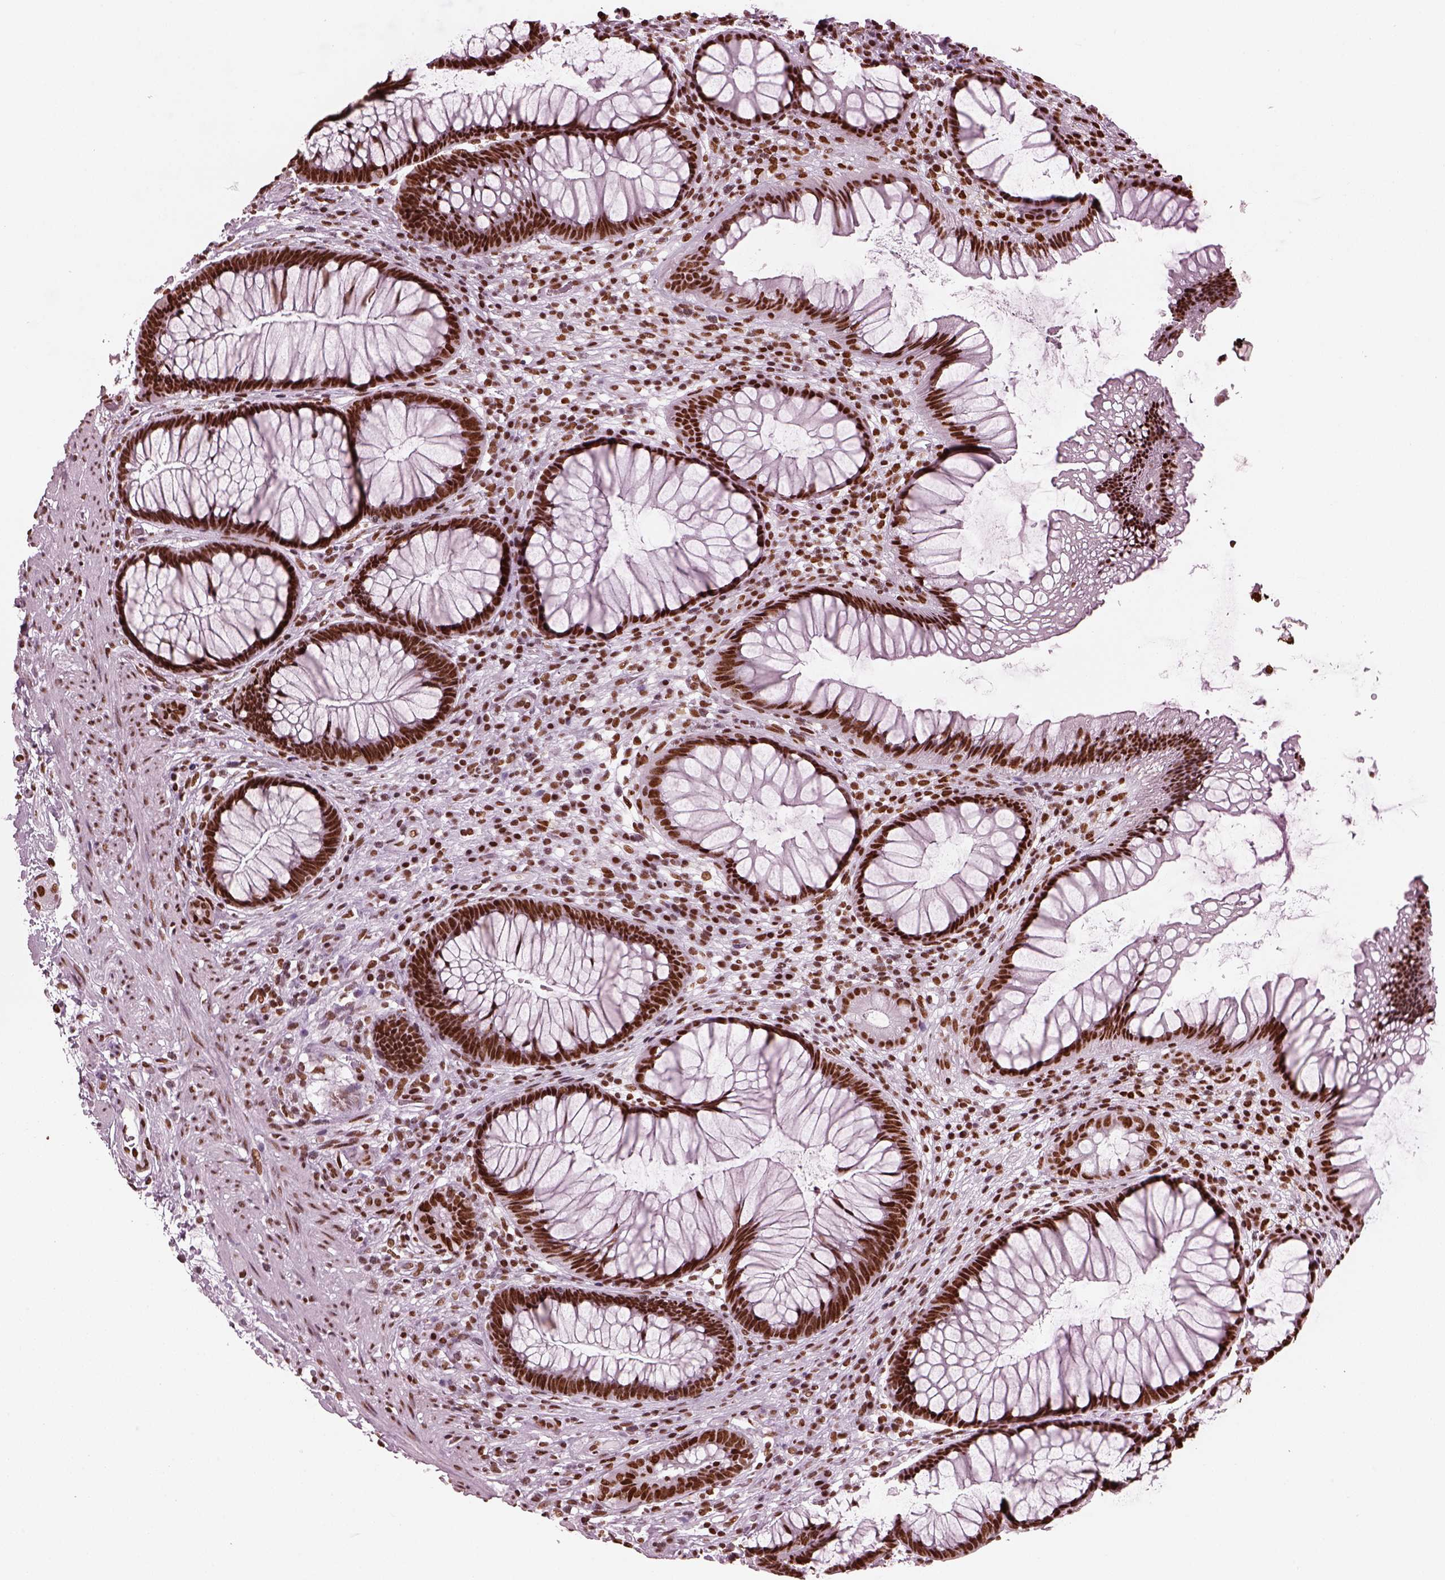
{"staining": {"intensity": "strong", "quantity": ">75%", "location": "nuclear"}, "tissue": "rectum", "cell_type": "Glandular cells", "image_type": "normal", "snomed": [{"axis": "morphology", "description": "Normal tissue, NOS"}, {"axis": "topography", "description": "Smooth muscle"}, {"axis": "topography", "description": "Rectum"}], "caption": "A high amount of strong nuclear staining is appreciated in approximately >75% of glandular cells in benign rectum. (DAB (3,3'-diaminobenzidine) IHC with brightfield microscopy, high magnification).", "gene": "CBFA2T3", "patient": {"sex": "male", "age": 53}}